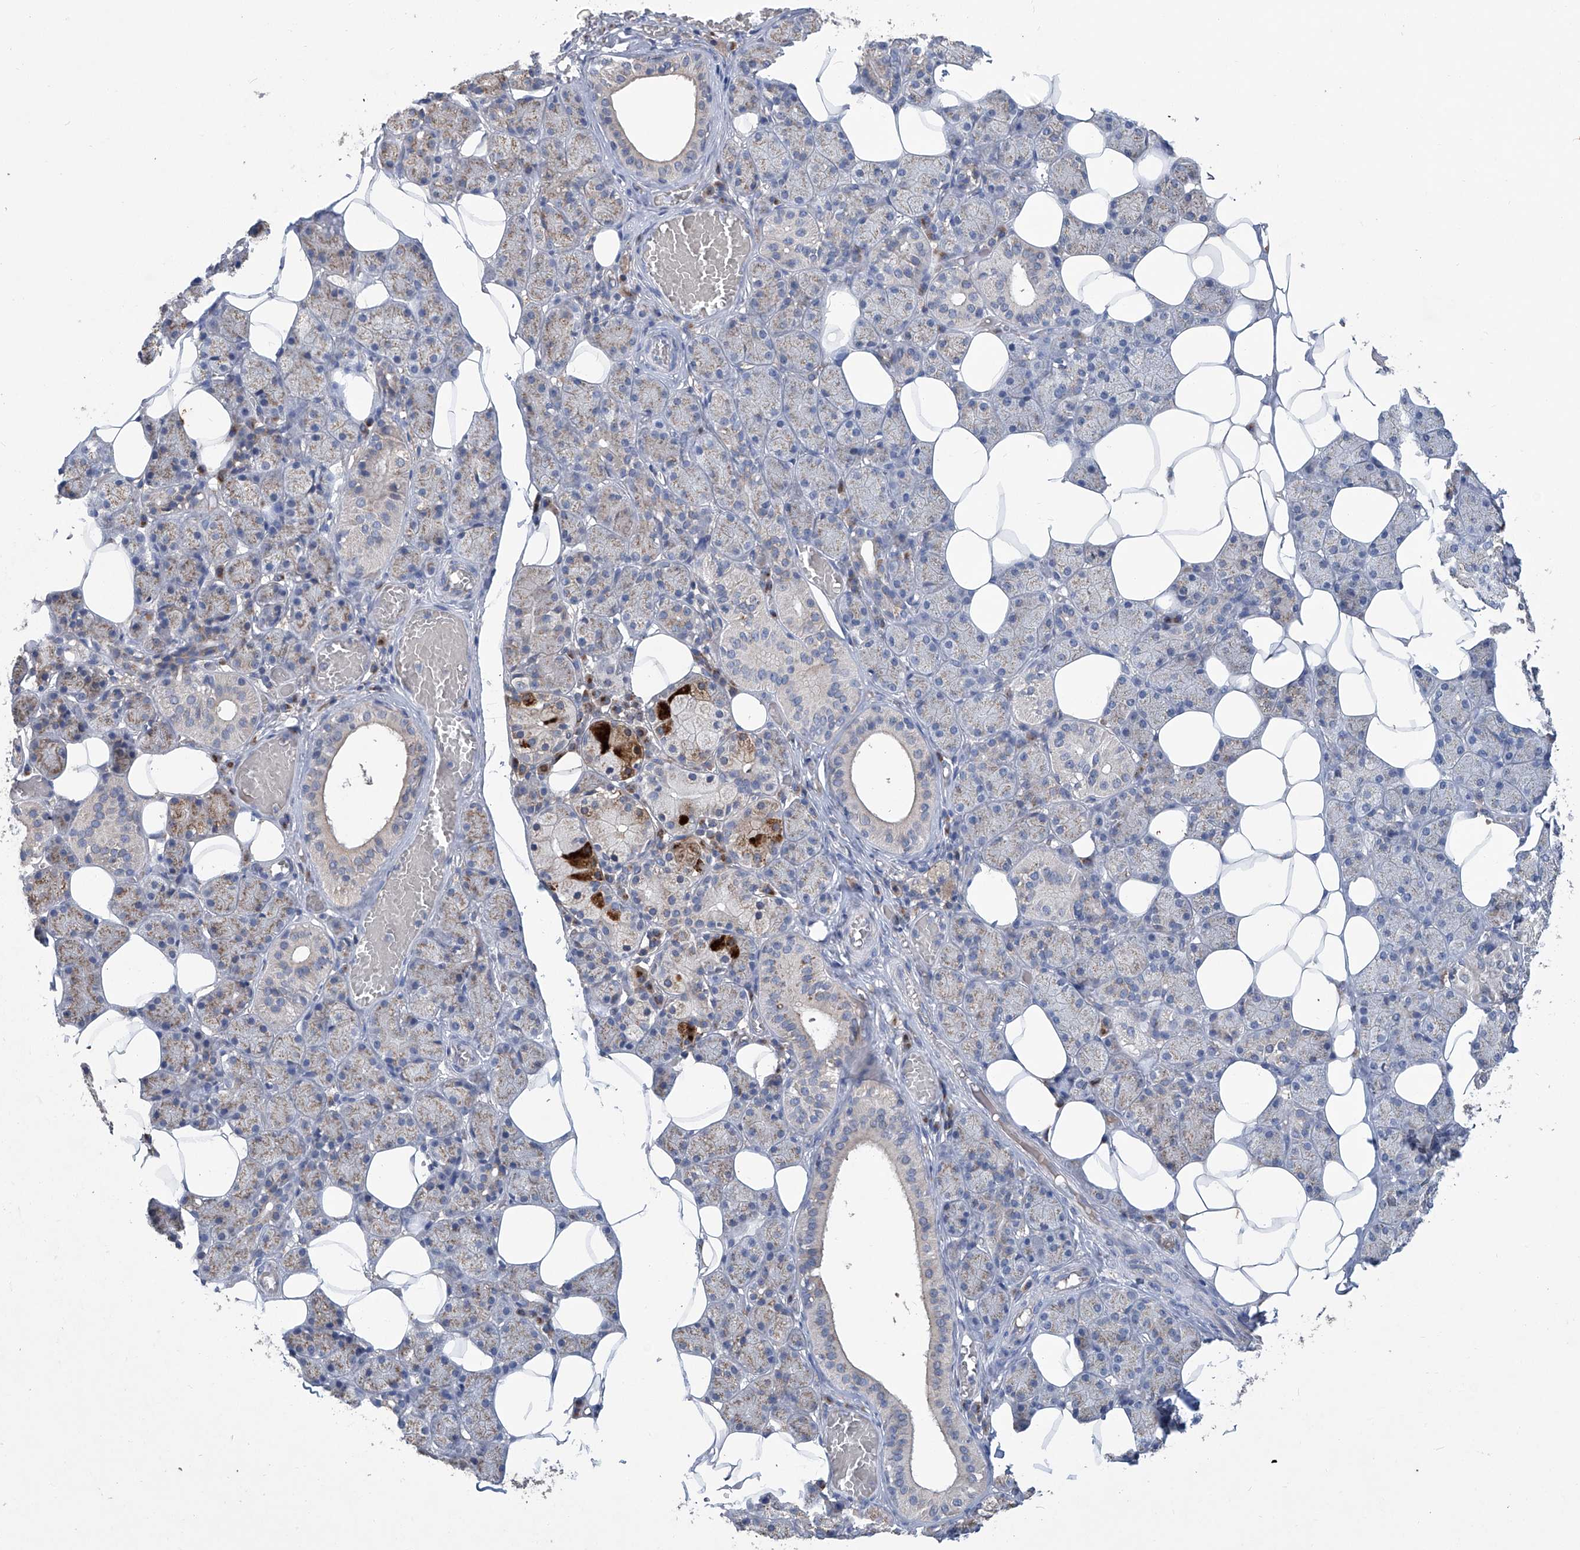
{"staining": {"intensity": "strong", "quantity": "<25%", "location": "cytoplasmic/membranous"}, "tissue": "salivary gland", "cell_type": "Glandular cells", "image_type": "normal", "snomed": [{"axis": "morphology", "description": "Normal tissue, NOS"}, {"axis": "topography", "description": "Salivary gland"}], "caption": "Immunohistochemistry (IHC) image of benign salivary gland stained for a protein (brown), which displays medium levels of strong cytoplasmic/membranous positivity in approximately <25% of glandular cells.", "gene": "PCSK5", "patient": {"sex": "female", "age": 33}}